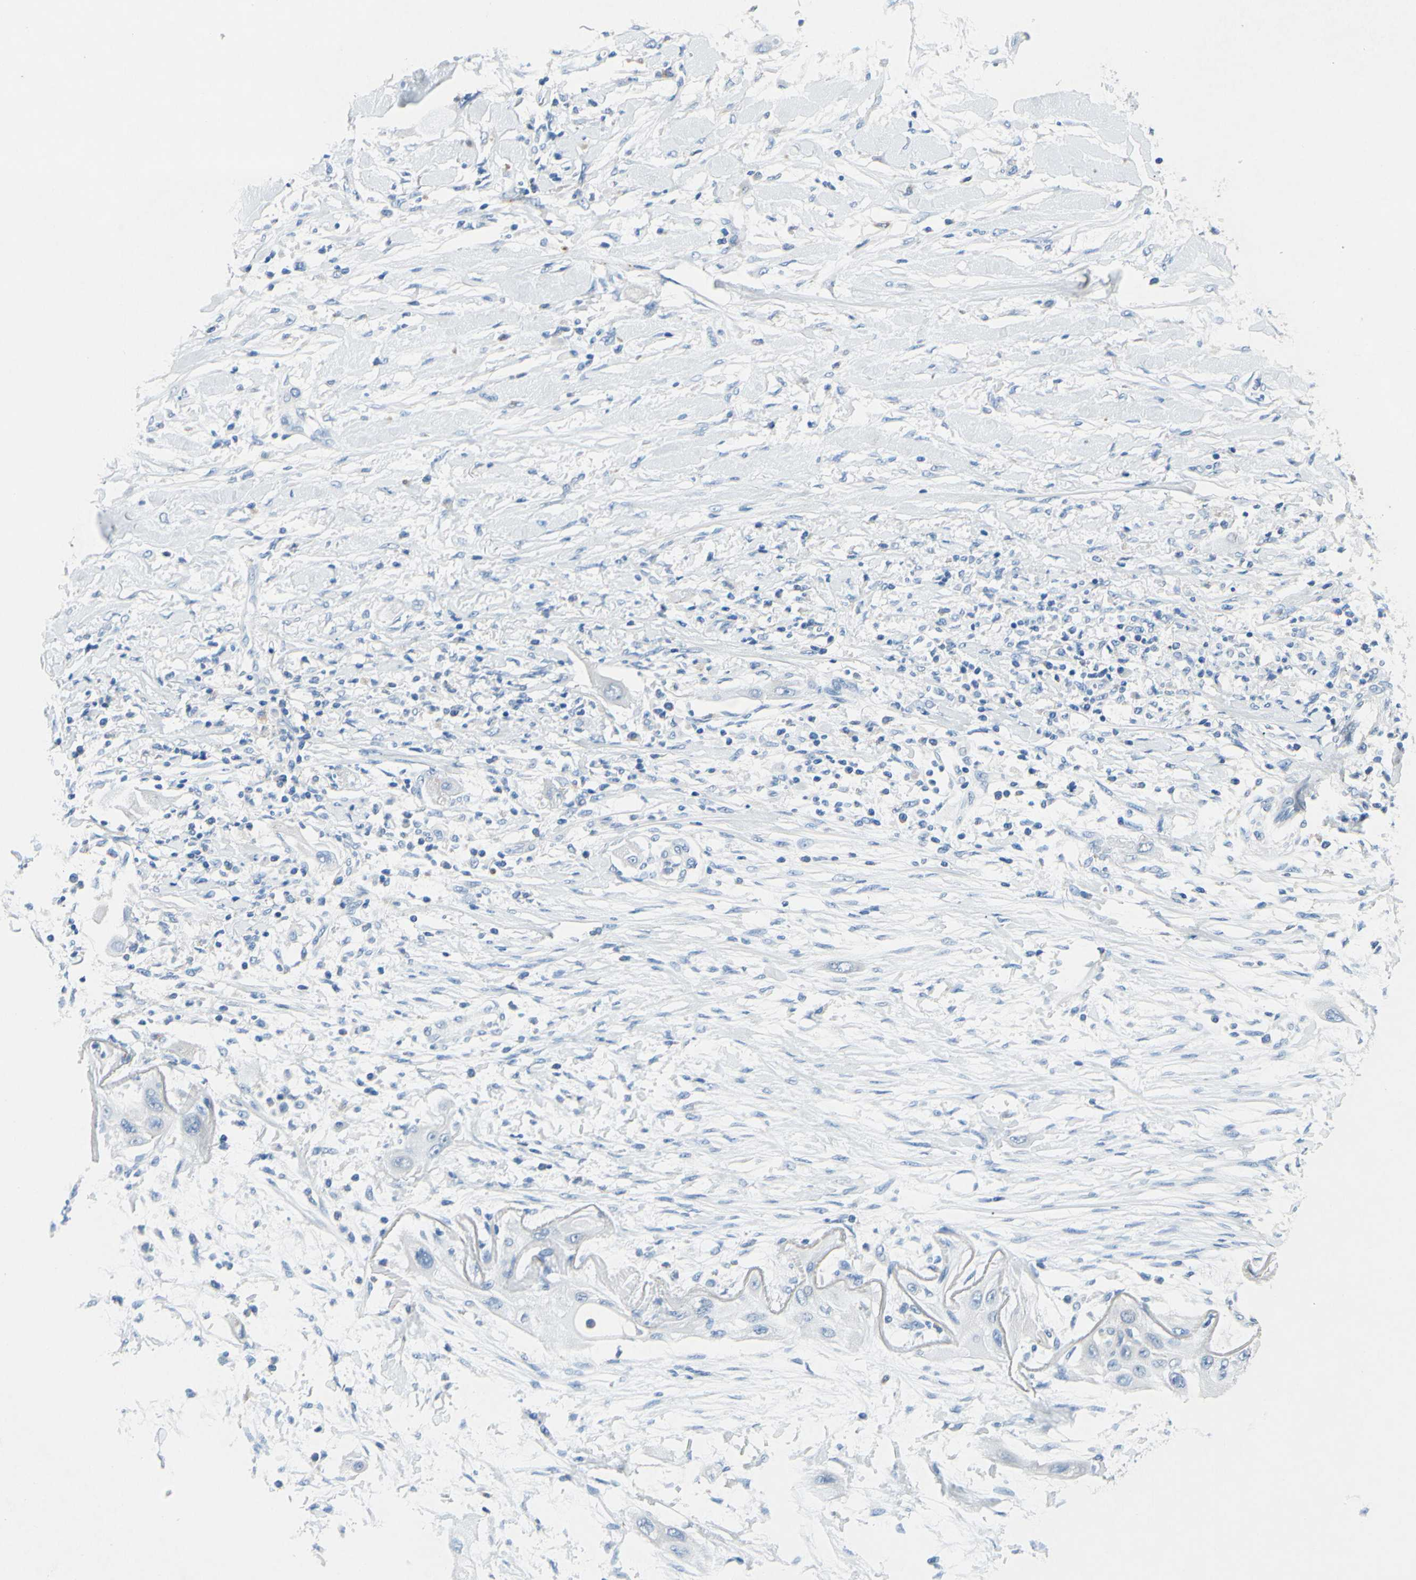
{"staining": {"intensity": "negative", "quantity": "none", "location": "none"}, "tissue": "lung cancer", "cell_type": "Tumor cells", "image_type": "cancer", "snomed": [{"axis": "morphology", "description": "Squamous cell carcinoma, NOS"}, {"axis": "topography", "description": "Lung"}], "caption": "The immunohistochemistry (IHC) micrograph has no significant staining in tumor cells of squamous cell carcinoma (lung) tissue.", "gene": "CDH10", "patient": {"sex": "female", "age": 47}}